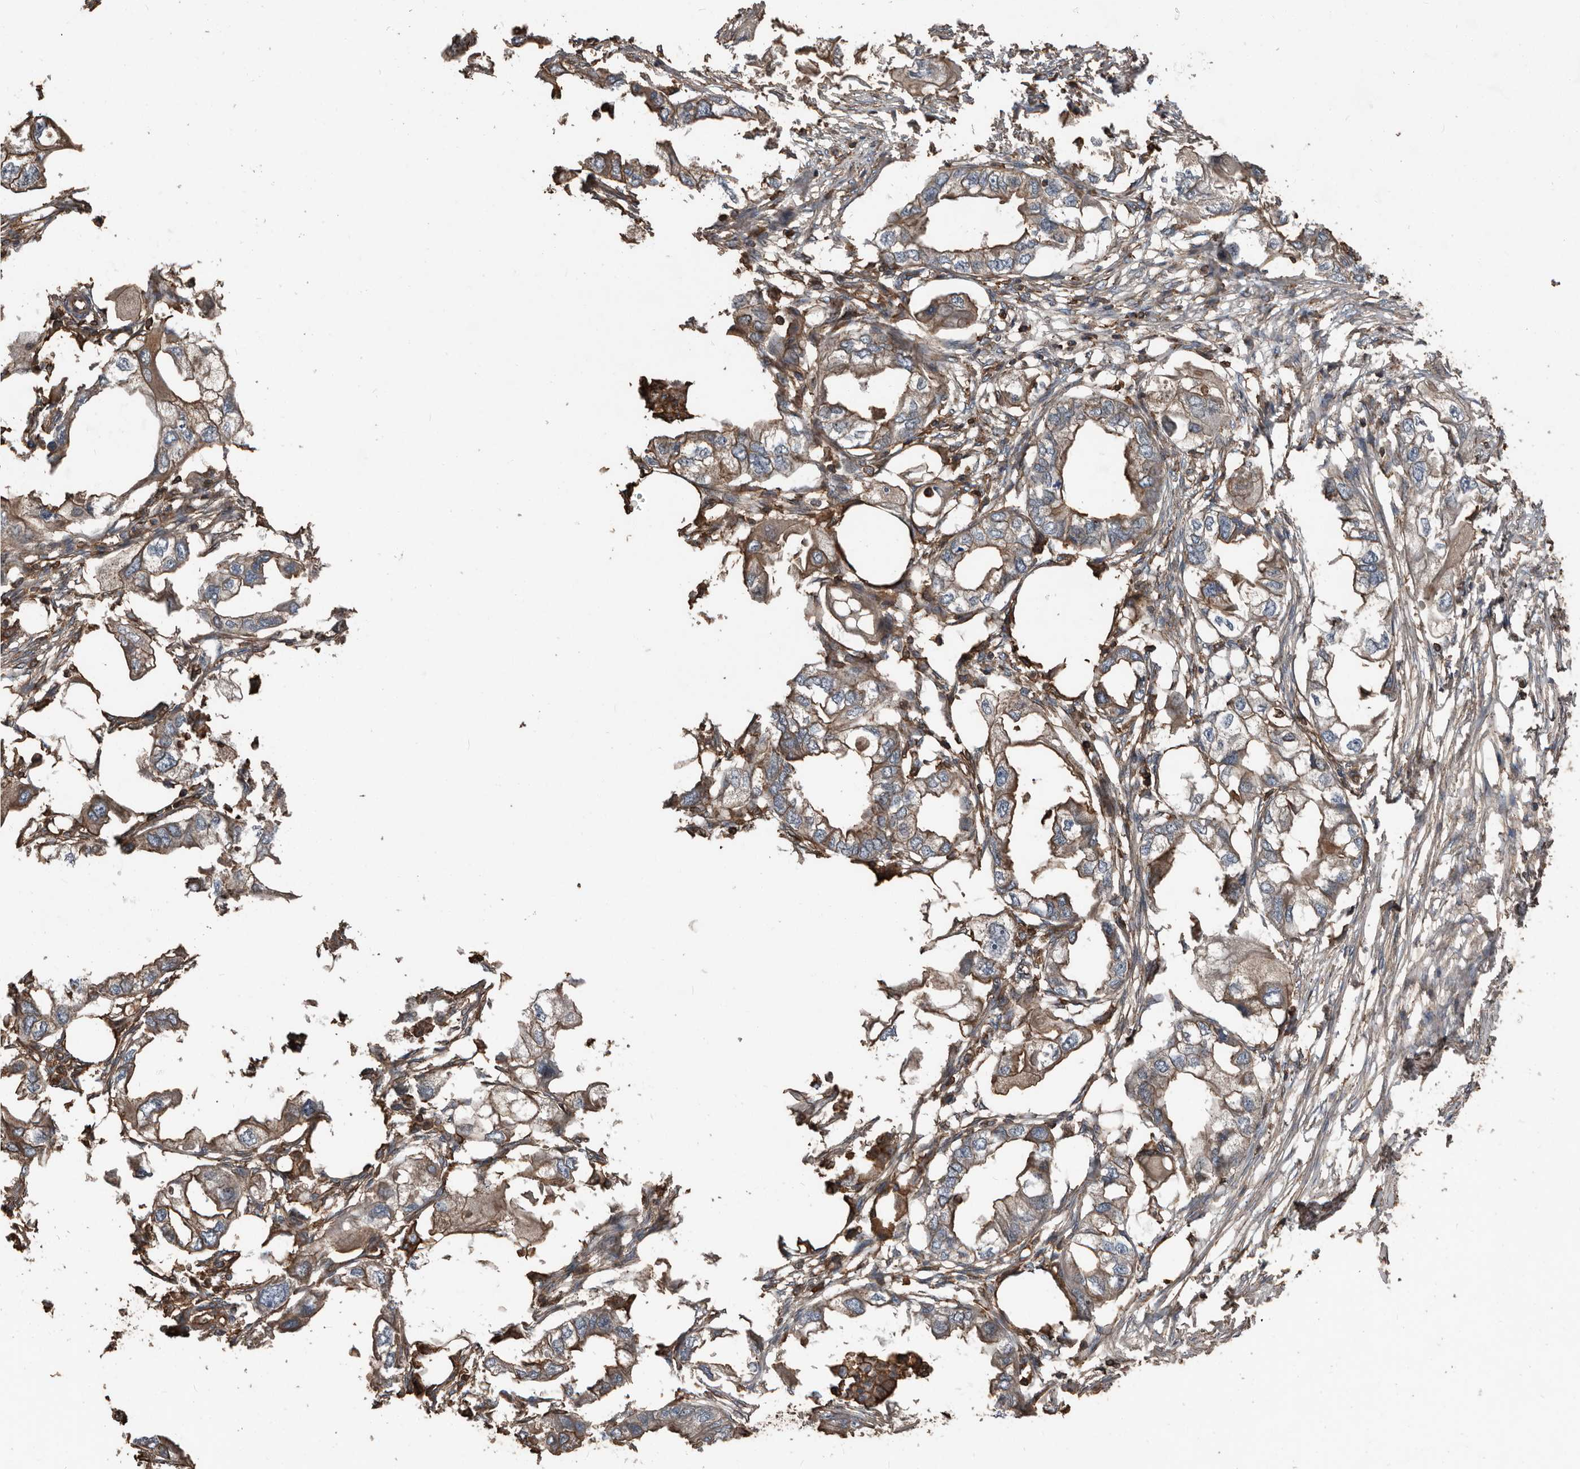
{"staining": {"intensity": "moderate", "quantity": "25%-75%", "location": "cytoplasmic/membranous"}, "tissue": "endometrial cancer", "cell_type": "Tumor cells", "image_type": "cancer", "snomed": [{"axis": "morphology", "description": "Adenocarcinoma, NOS"}, {"axis": "morphology", "description": "Adenocarcinoma, metastatic, NOS"}, {"axis": "topography", "description": "Adipose tissue"}, {"axis": "topography", "description": "Endometrium"}], "caption": "Moderate cytoplasmic/membranous expression is present in about 25%-75% of tumor cells in endometrial metastatic adenocarcinoma.", "gene": "DENND6B", "patient": {"sex": "female", "age": 67}}